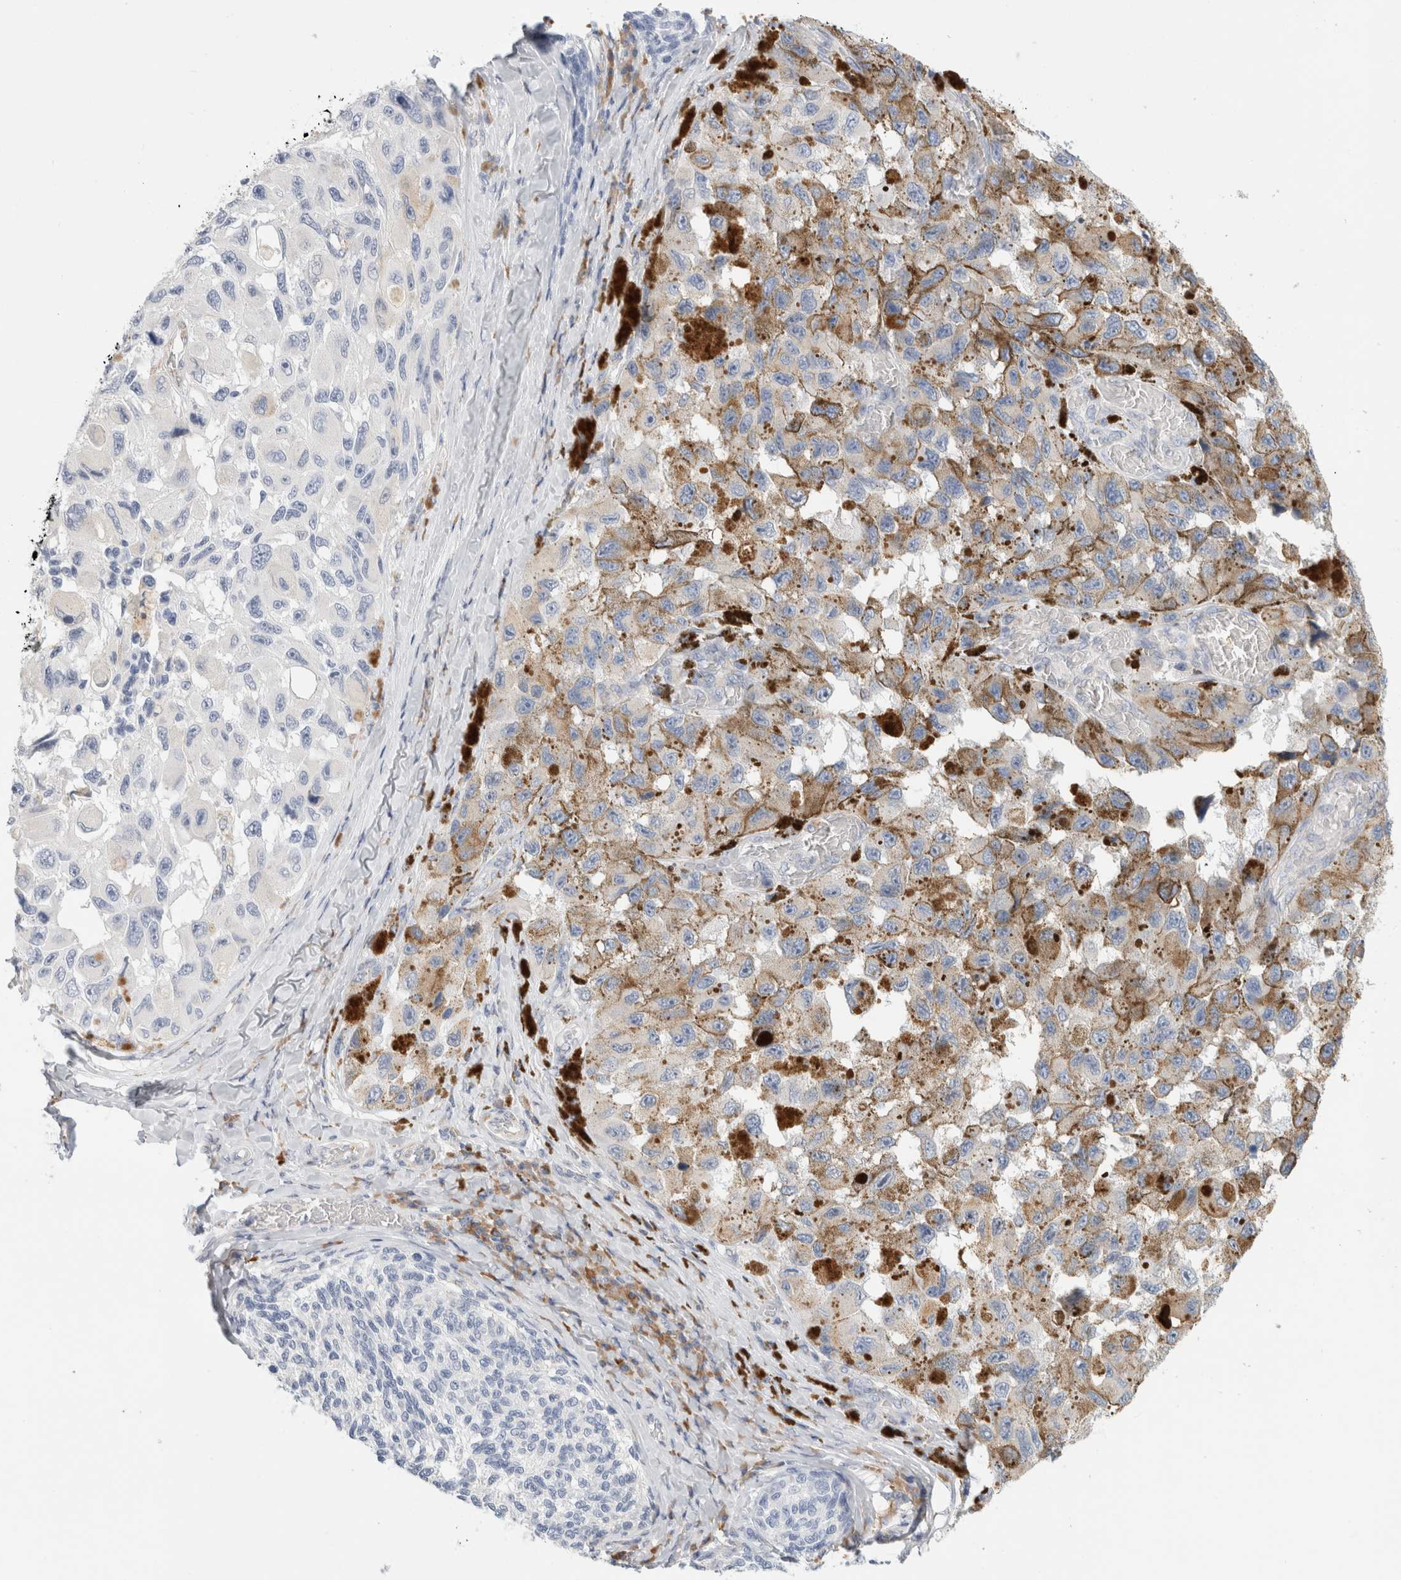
{"staining": {"intensity": "weak", "quantity": "25%-75%", "location": "cytoplasmic/membranous"}, "tissue": "melanoma", "cell_type": "Tumor cells", "image_type": "cancer", "snomed": [{"axis": "morphology", "description": "Malignant melanoma, NOS"}, {"axis": "topography", "description": "Skin"}], "caption": "Immunohistochemistry (IHC) of malignant melanoma demonstrates low levels of weak cytoplasmic/membranous expression in about 25%-75% of tumor cells. (brown staining indicates protein expression, while blue staining denotes nuclei).", "gene": "CSK", "patient": {"sex": "female", "age": 73}}